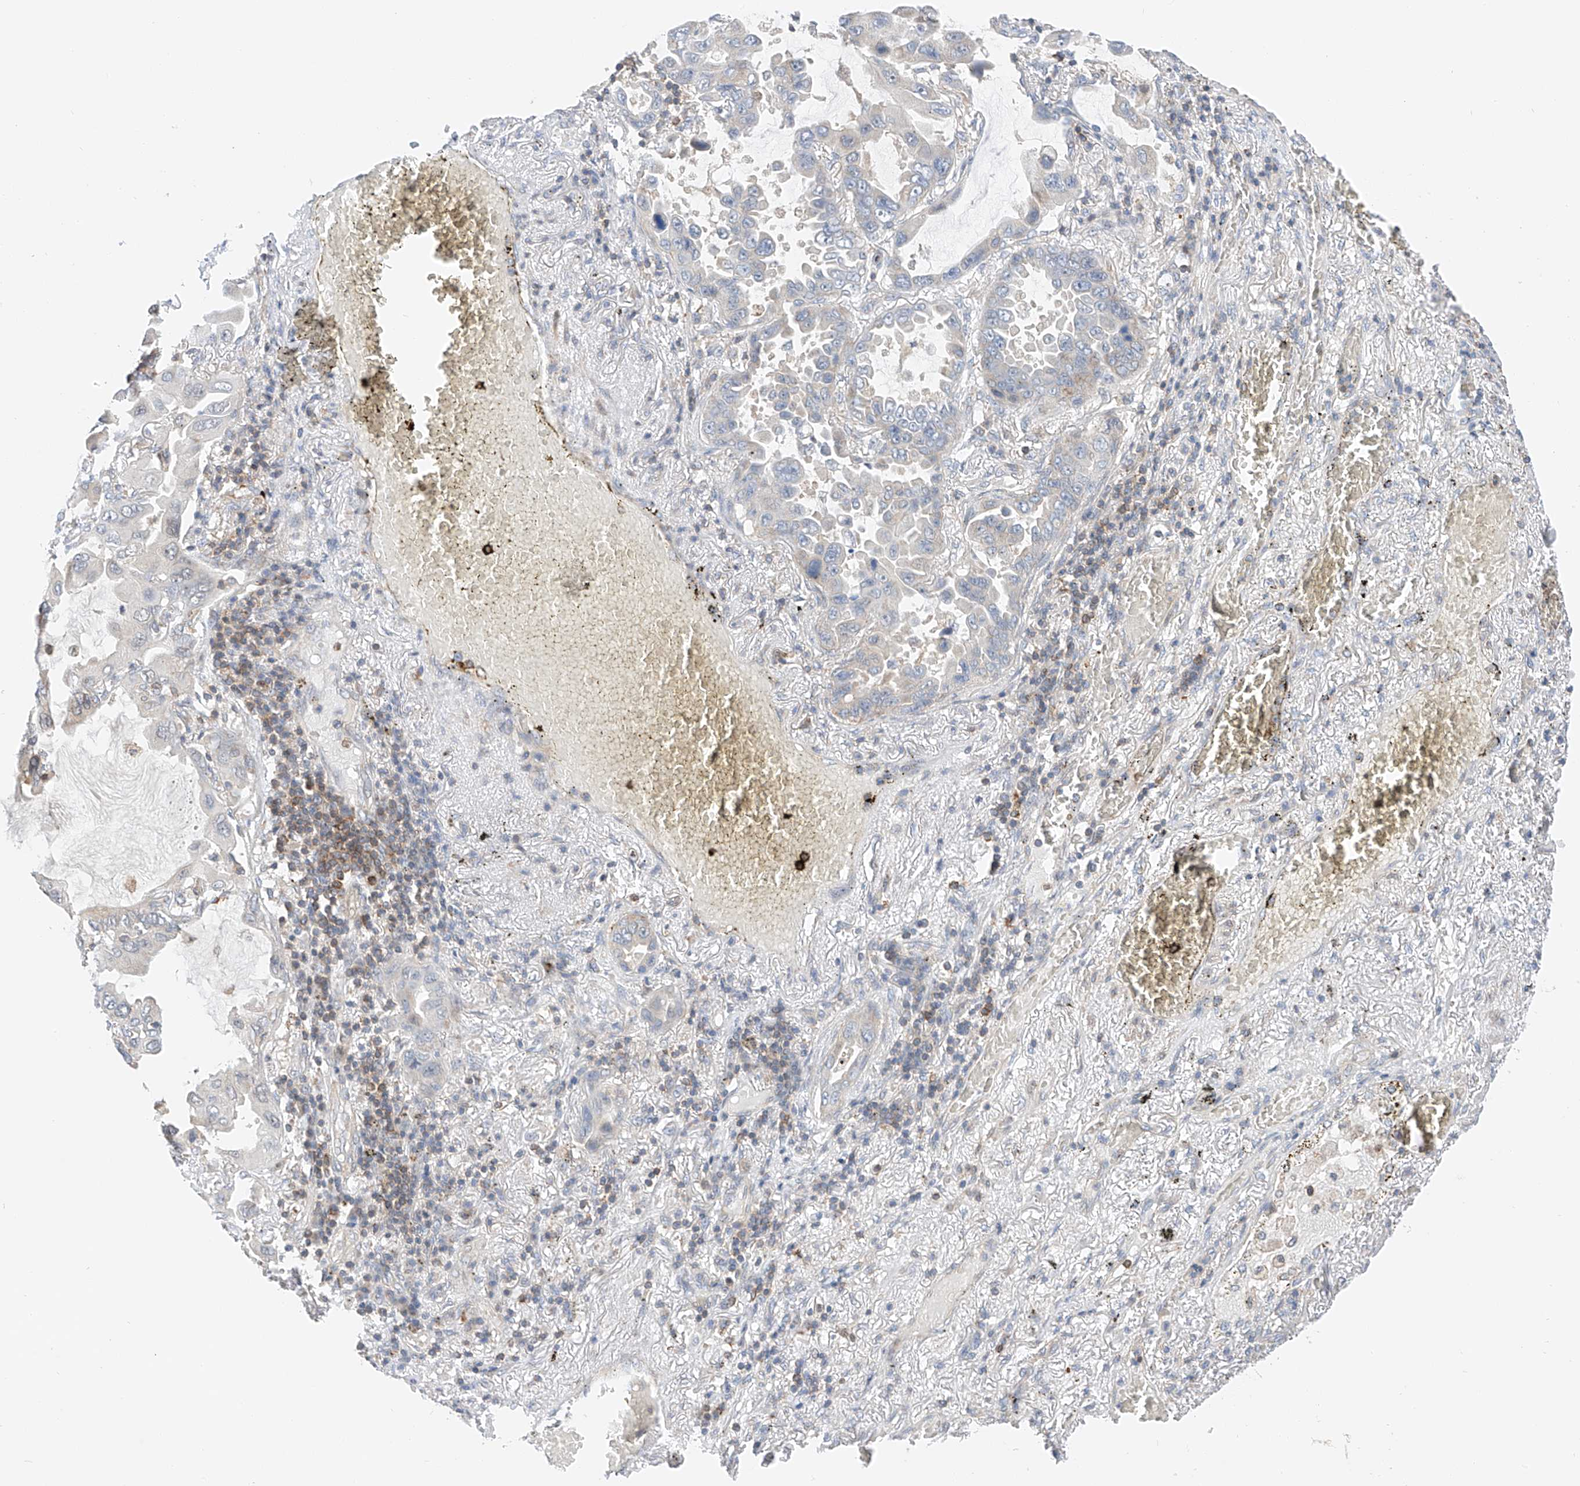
{"staining": {"intensity": "negative", "quantity": "none", "location": "none"}, "tissue": "lung cancer", "cell_type": "Tumor cells", "image_type": "cancer", "snomed": [{"axis": "morphology", "description": "Adenocarcinoma, NOS"}, {"axis": "topography", "description": "Lung"}], "caption": "Immunohistochemistry (IHC) of lung cancer shows no positivity in tumor cells.", "gene": "MFN2", "patient": {"sex": "male", "age": 64}}